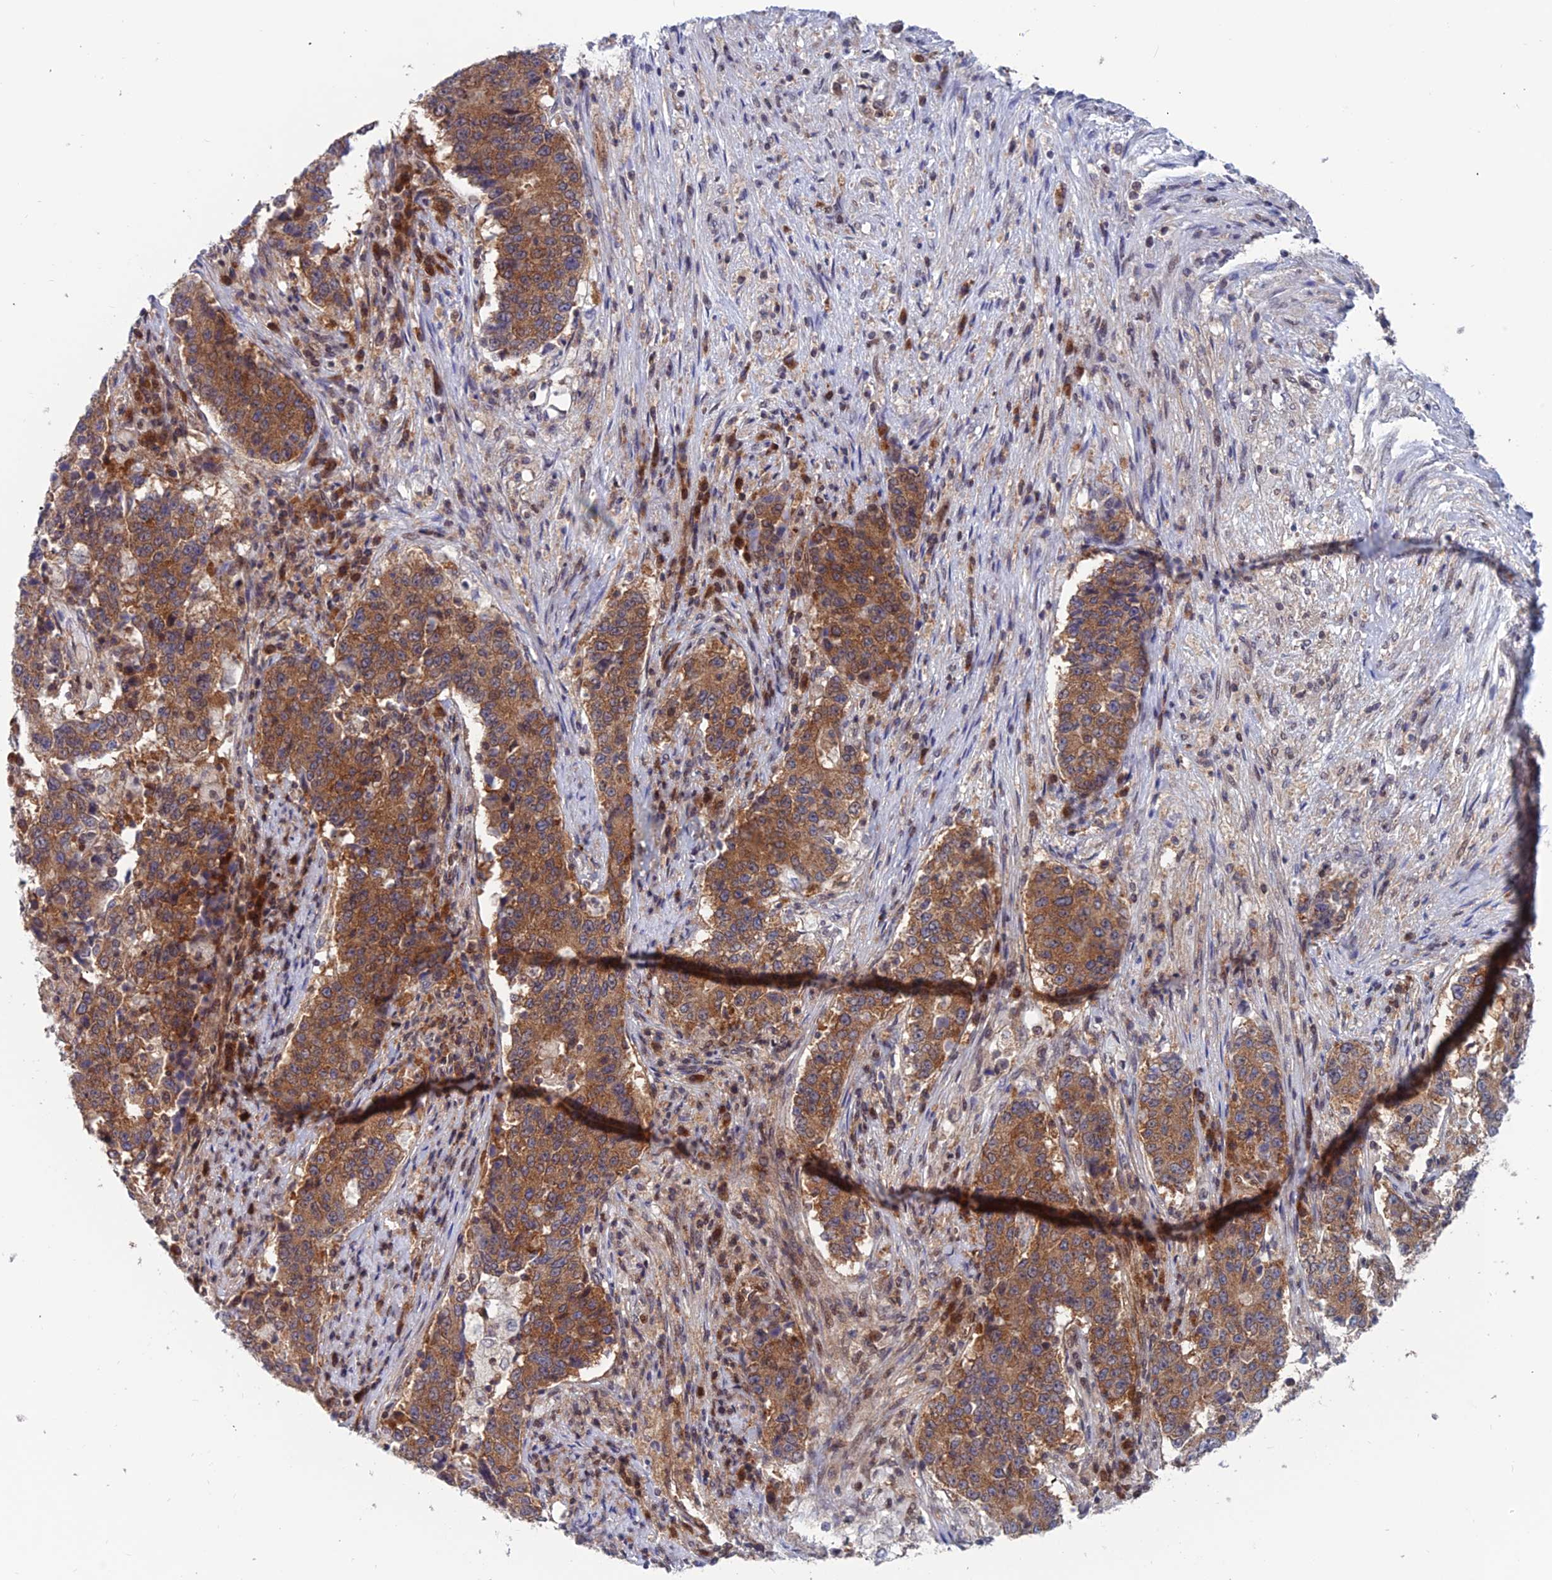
{"staining": {"intensity": "moderate", "quantity": ">75%", "location": "cytoplasmic/membranous"}, "tissue": "stomach cancer", "cell_type": "Tumor cells", "image_type": "cancer", "snomed": [{"axis": "morphology", "description": "Adenocarcinoma, NOS"}, {"axis": "topography", "description": "Stomach"}], "caption": "Protein expression analysis of stomach adenocarcinoma demonstrates moderate cytoplasmic/membranous staining in about >75% of tumor cells.", "gene": "IGBP1", "patient": {"sex": "male", "age": 59}}